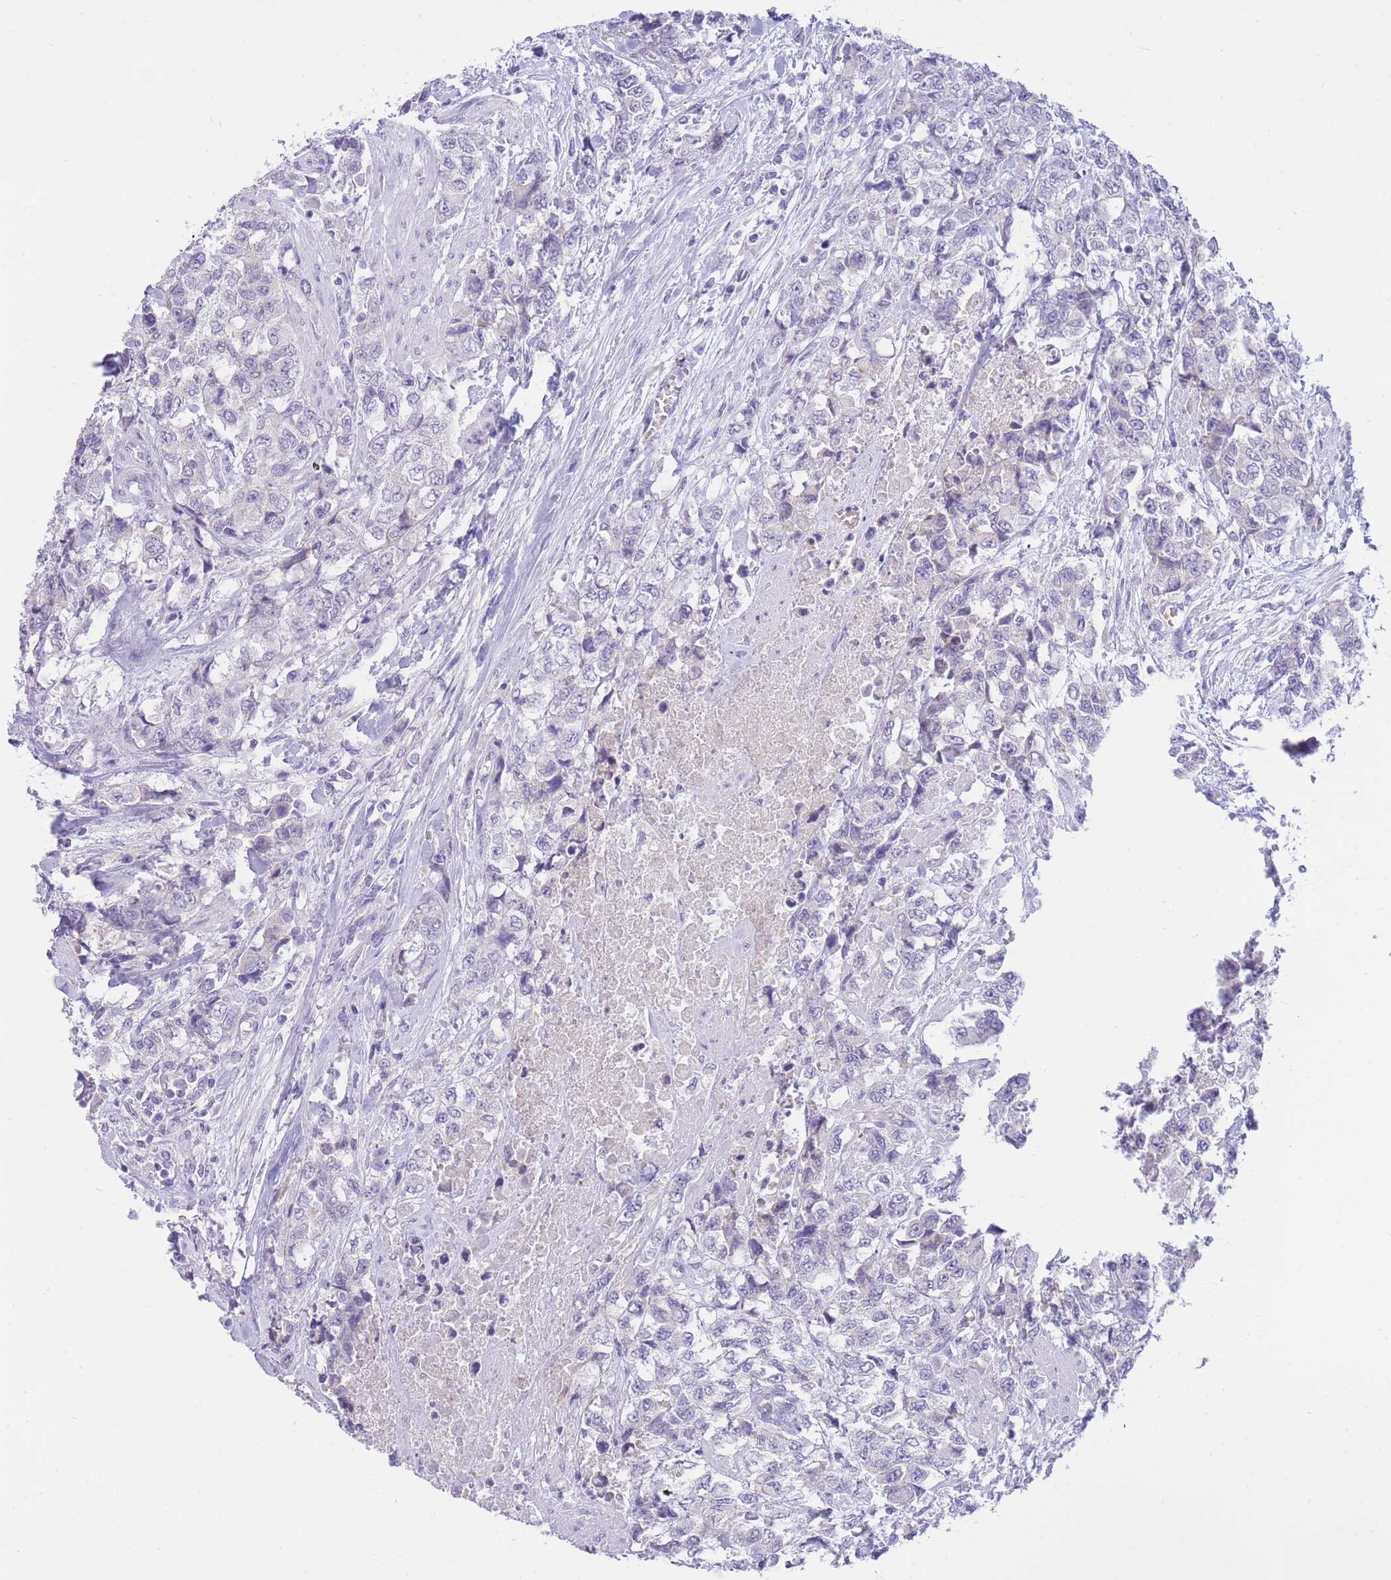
{"staining": {"intensity": "negative", "quantity": "none", "location": "none"}, "tissue": "urothelial cancer", "cell_type": "Tumor cells", "image_type": "cancer", "snomed": [{"axis": "morphology", "description": "Urothelial carcinoma, High grade"}, {"axis": "topography", "description": "Urinary bladder"}], "caption": "A high-resolution photomicrograph shows immunohistochemistry (IHC) staining of urothelial cancer, which shows no significant staining in tumor cells.", "gene": "SSUH2", "patient": {"sex": "female", "age": 78}}